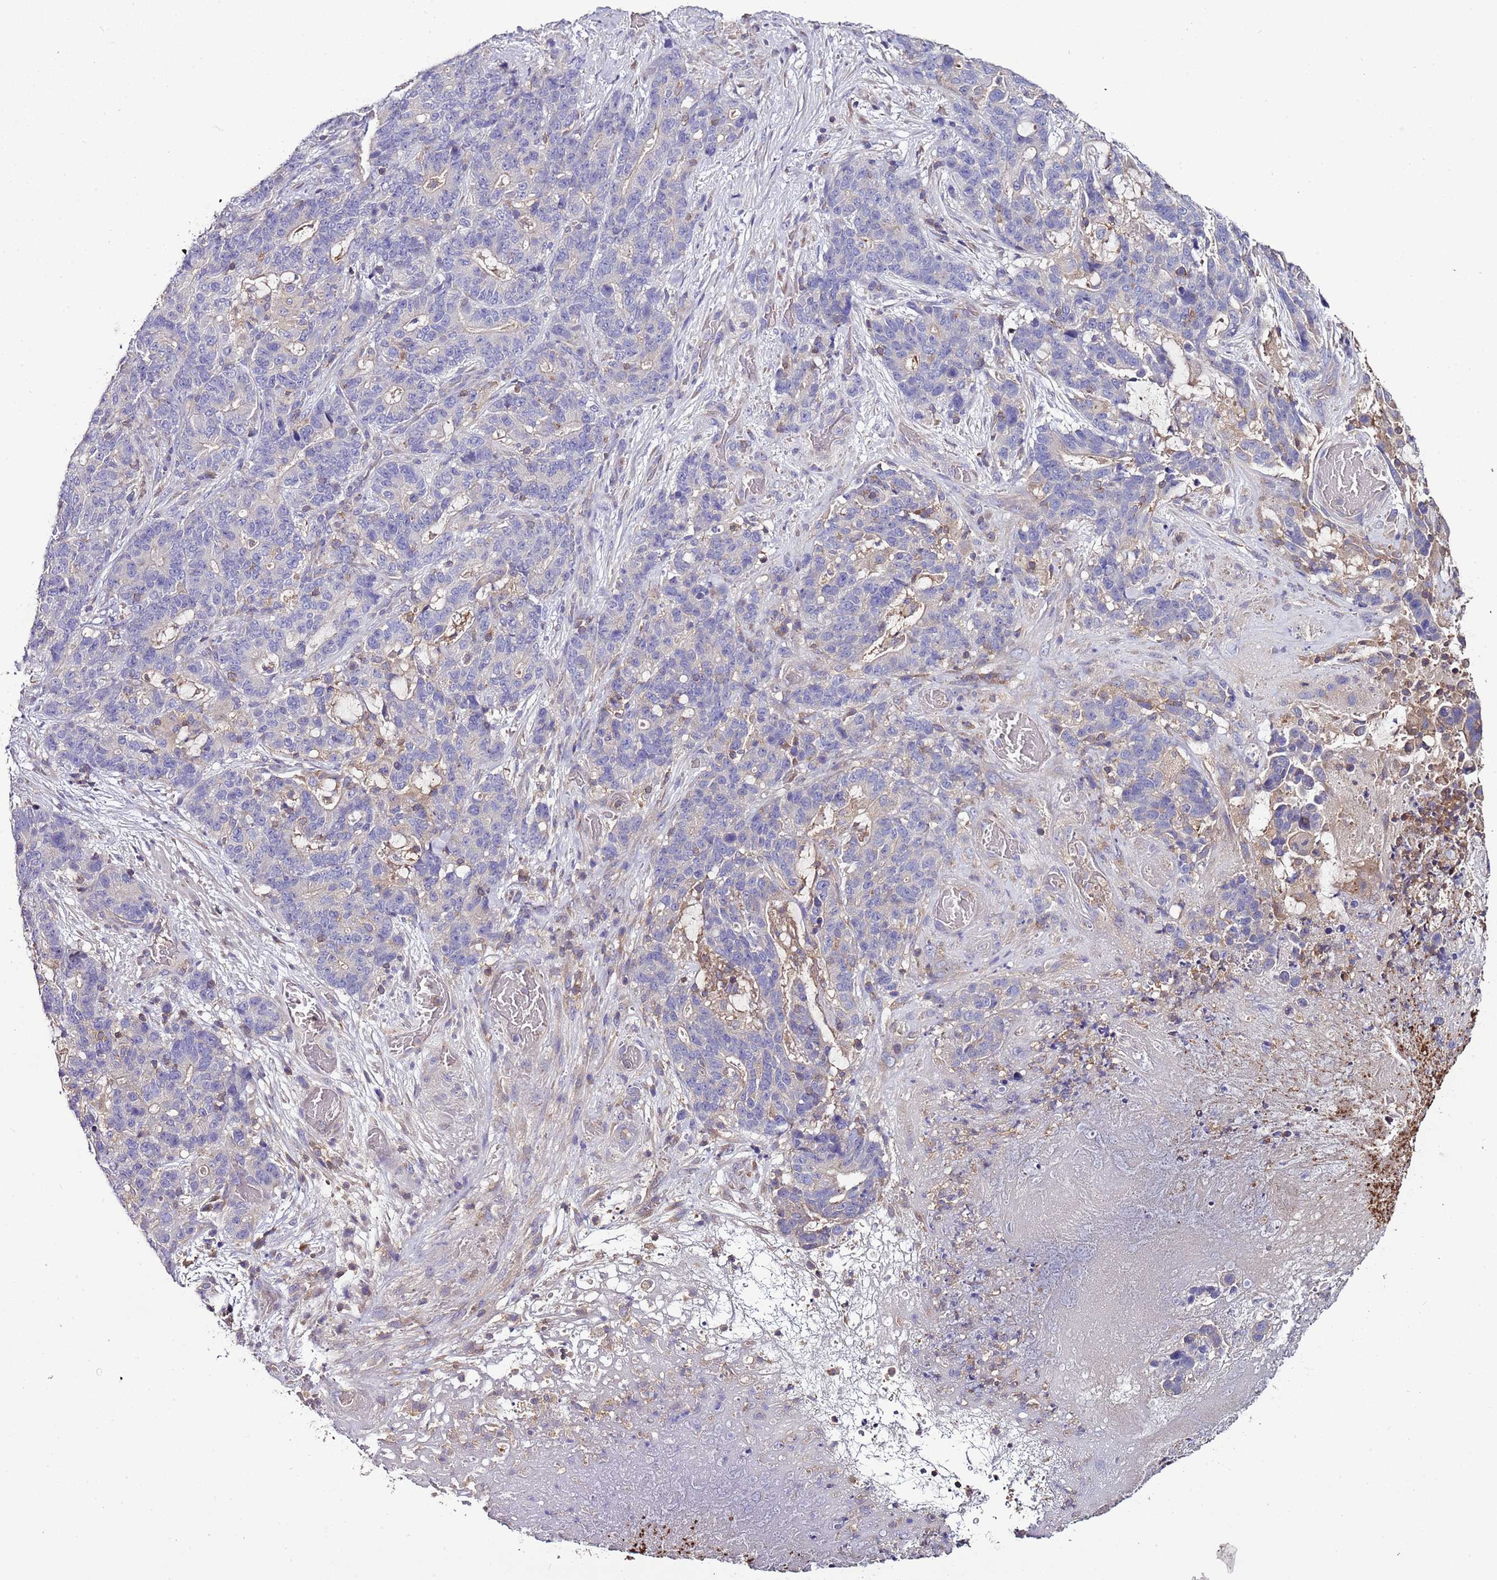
{"staining": {"intensity": "negative", "quantity": "none", "location": "none"}, "tissue": "stomach cancer", "cell_type": "Tumor cells", "image_type": "cancer", "snomed": [{"axis": "morphology", "description": "Normal tissue, NOS"}, {"axis": "morphology", "description": "Adenocarcinoma, NOS"}, {"axis": "topography", "description": "Stomach"}], "caption": "Tumor cells show no significant protein expression in stomach cancer (adenocarcinoma).", "gene": "IGIP", "patient": {"sex": "female", "age": 64}}